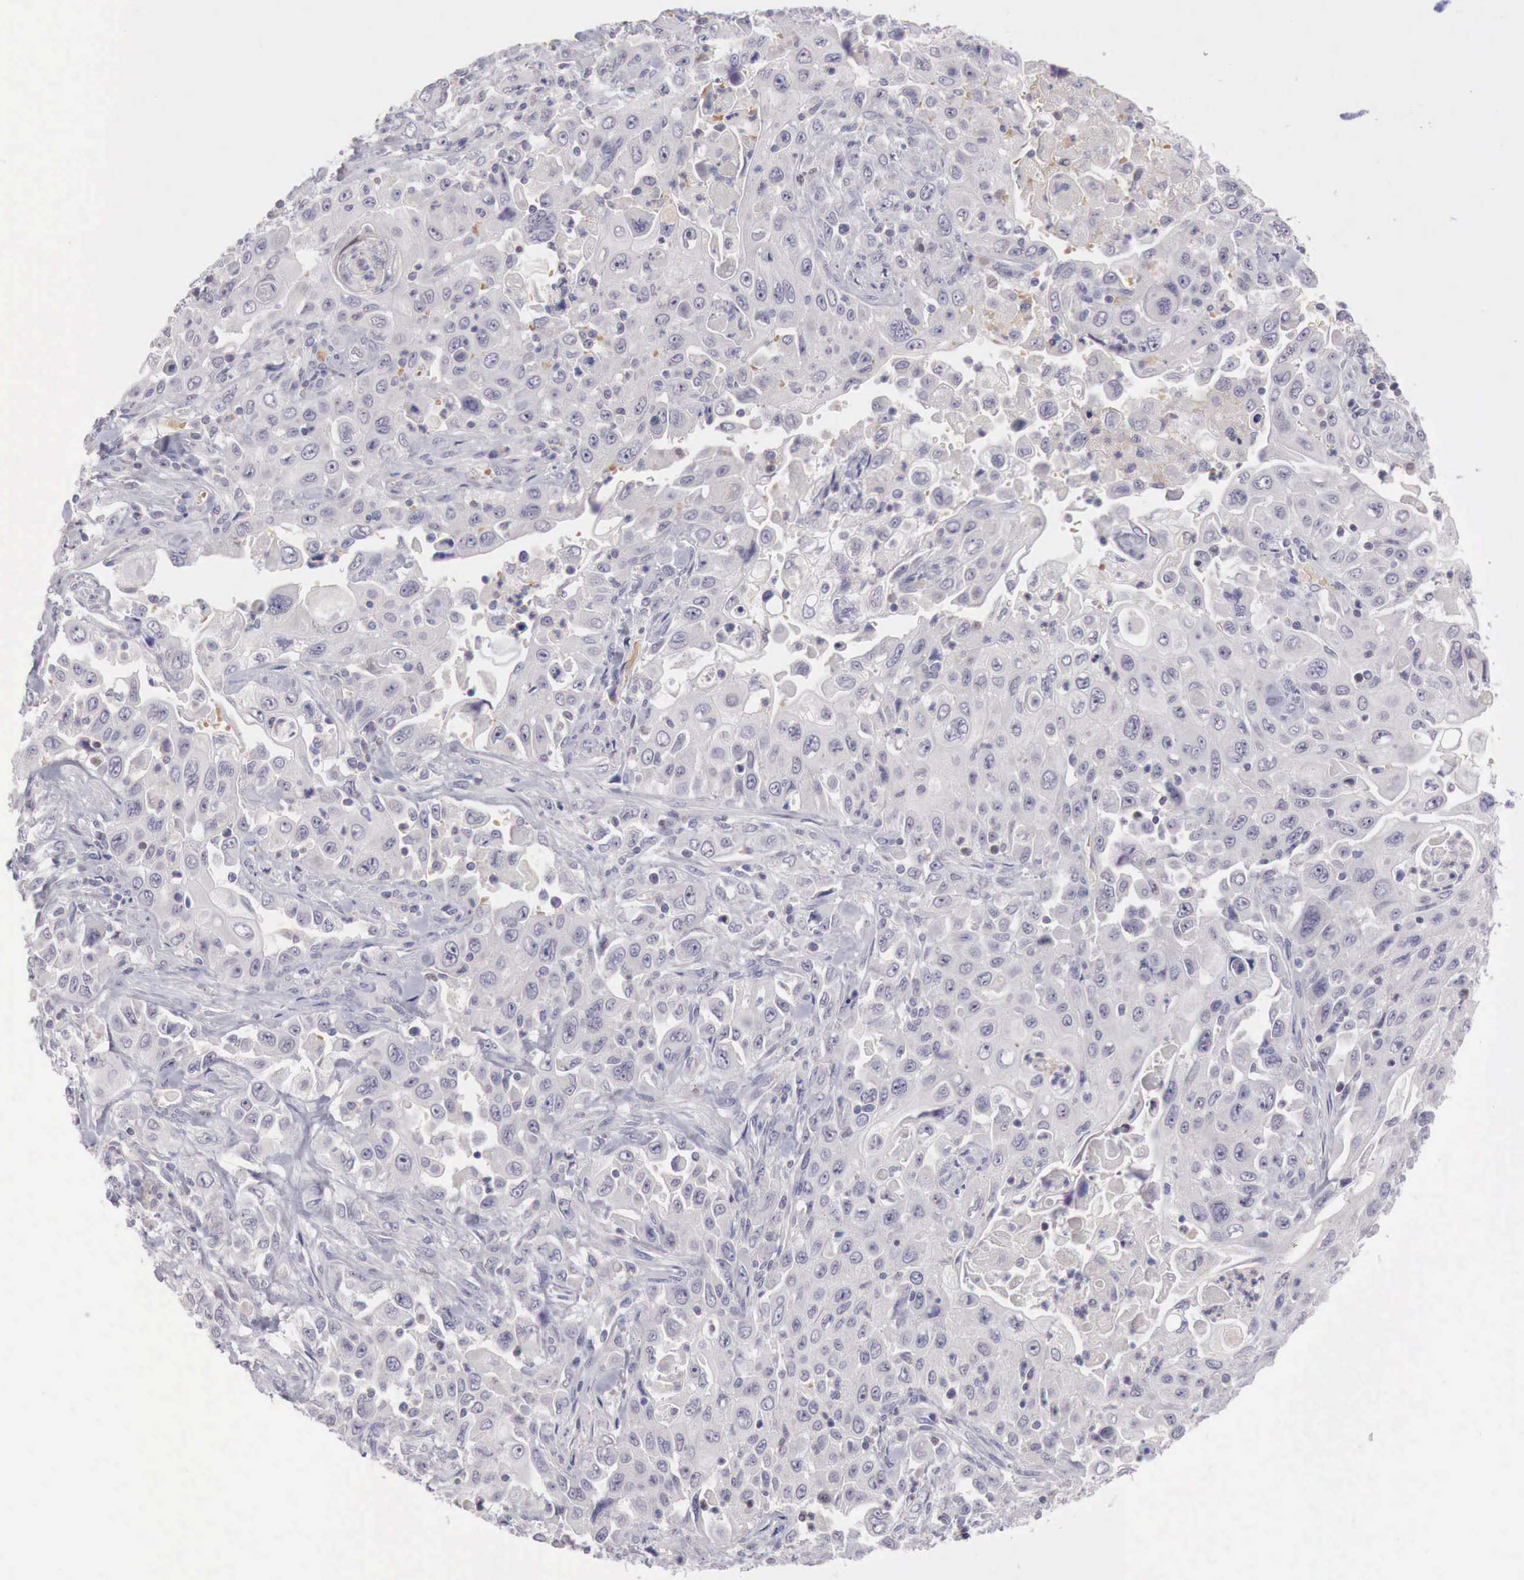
{"staining": {"intensity": "negative", "quantity": "none", "location": "none"}, "tissue": "pancreatic cancer", "cell_type": "Tumor cells", "image_type": "cancer", "snomed": [{"axis": "morphology", "description": "Adenocarcinoma, NOS"}, {"axis": "topography", "description": "Pancreas"}], "caption": "Photomicrograph shows no significant protein staining in tumor cells of pancreatic cancer (adenocarcinoma).", "gene": "GATA1", "patient": {"sex": "male", "age": 70}}